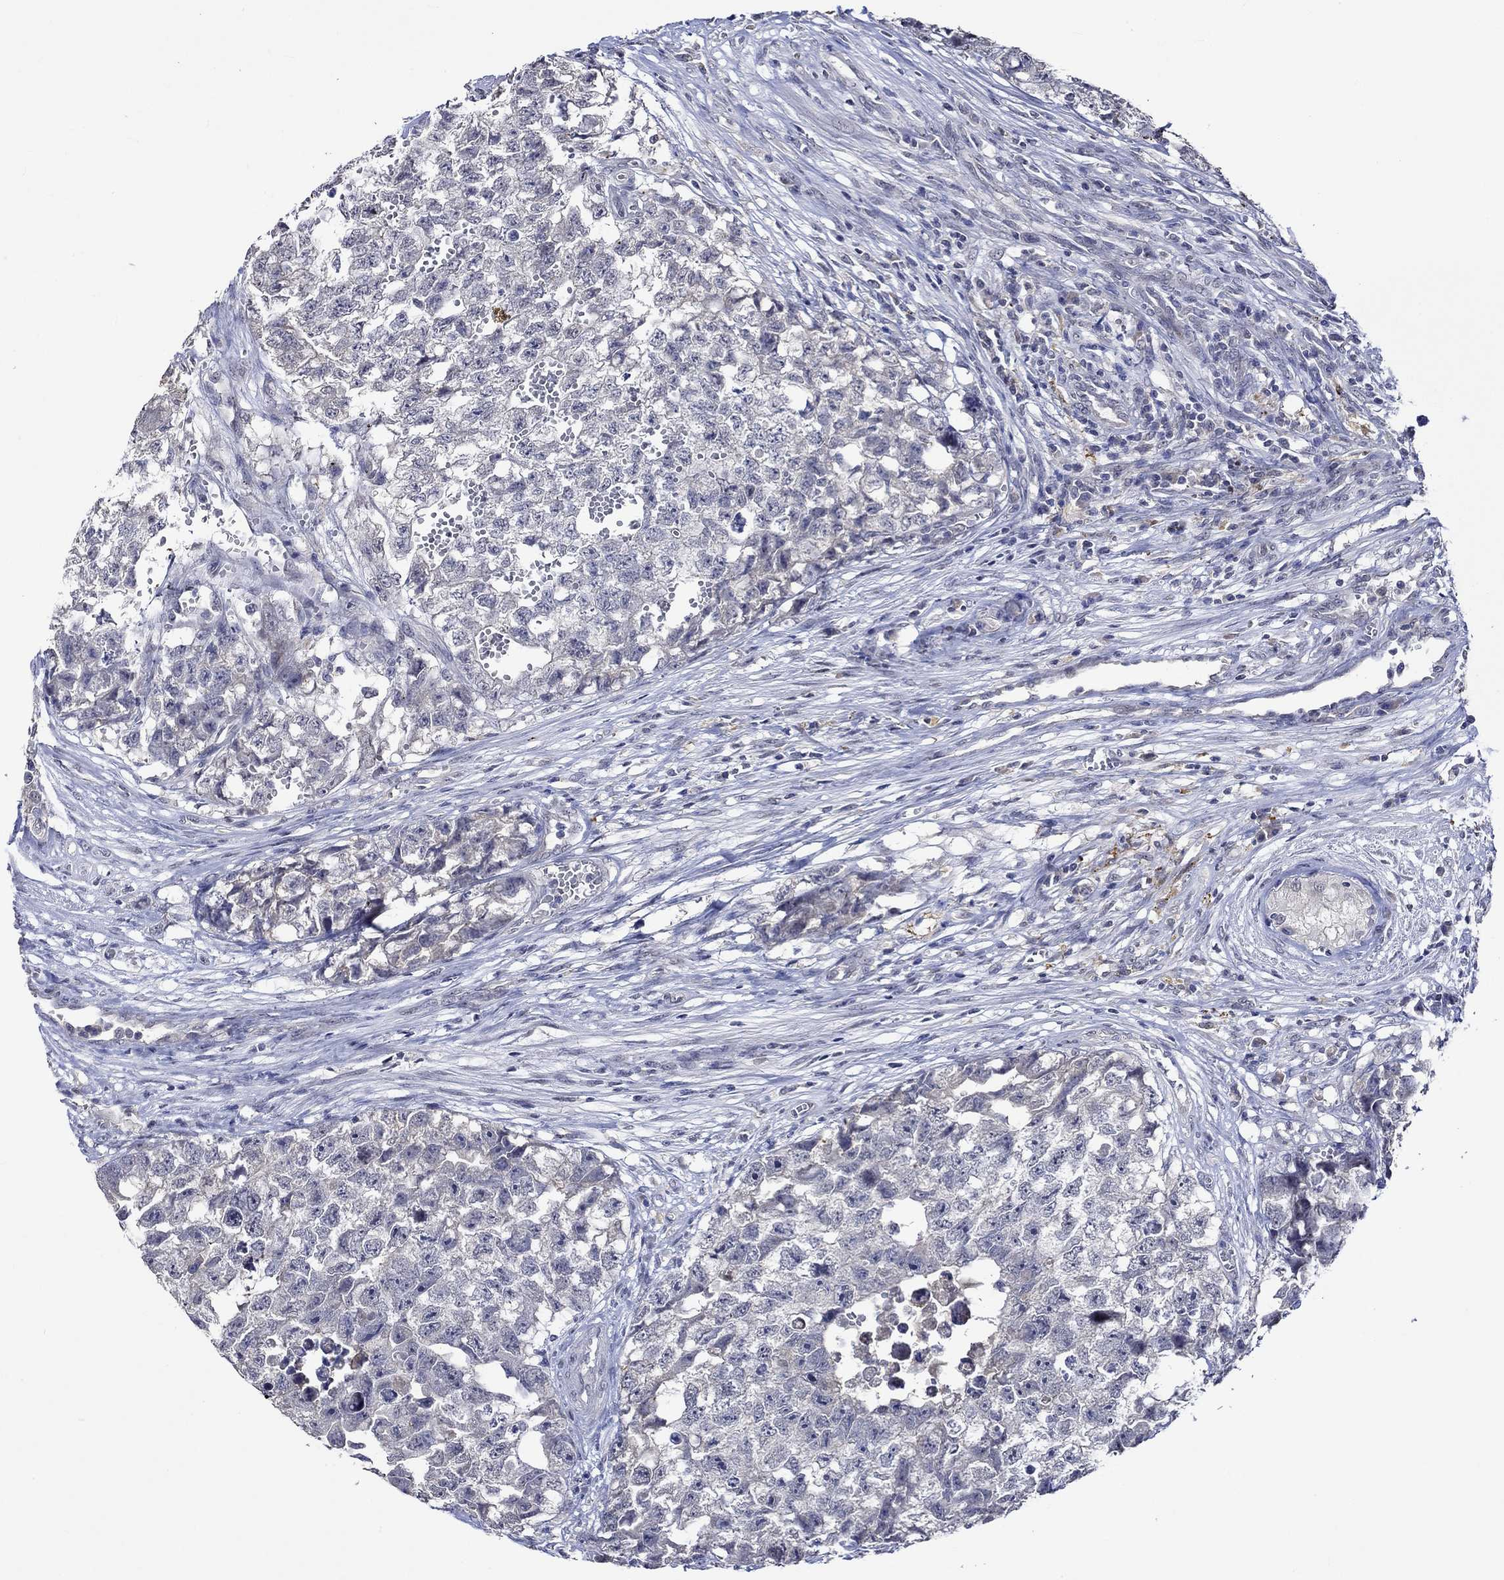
{"staining": {"intensity": "negative", "quantity": "none", "location": "none"}, "tissue": "testis cancer", "cell_type": "Tumor cells", "image_type": "cancer", "snomed": [{"axis": "morphology", "description": "Seminoma, NOS"}, {"axis": "morphology", "description": "Carcinoma, Embryonal, NOS"}, {"axis": "topography", "description": "Testis"}], "caption": "The micrograph demonstrates no staining of tumor cells in testis embryonal carcinoma.", "gene": "DDX3Y", "patient": {"sex": "male", "age": 22}}